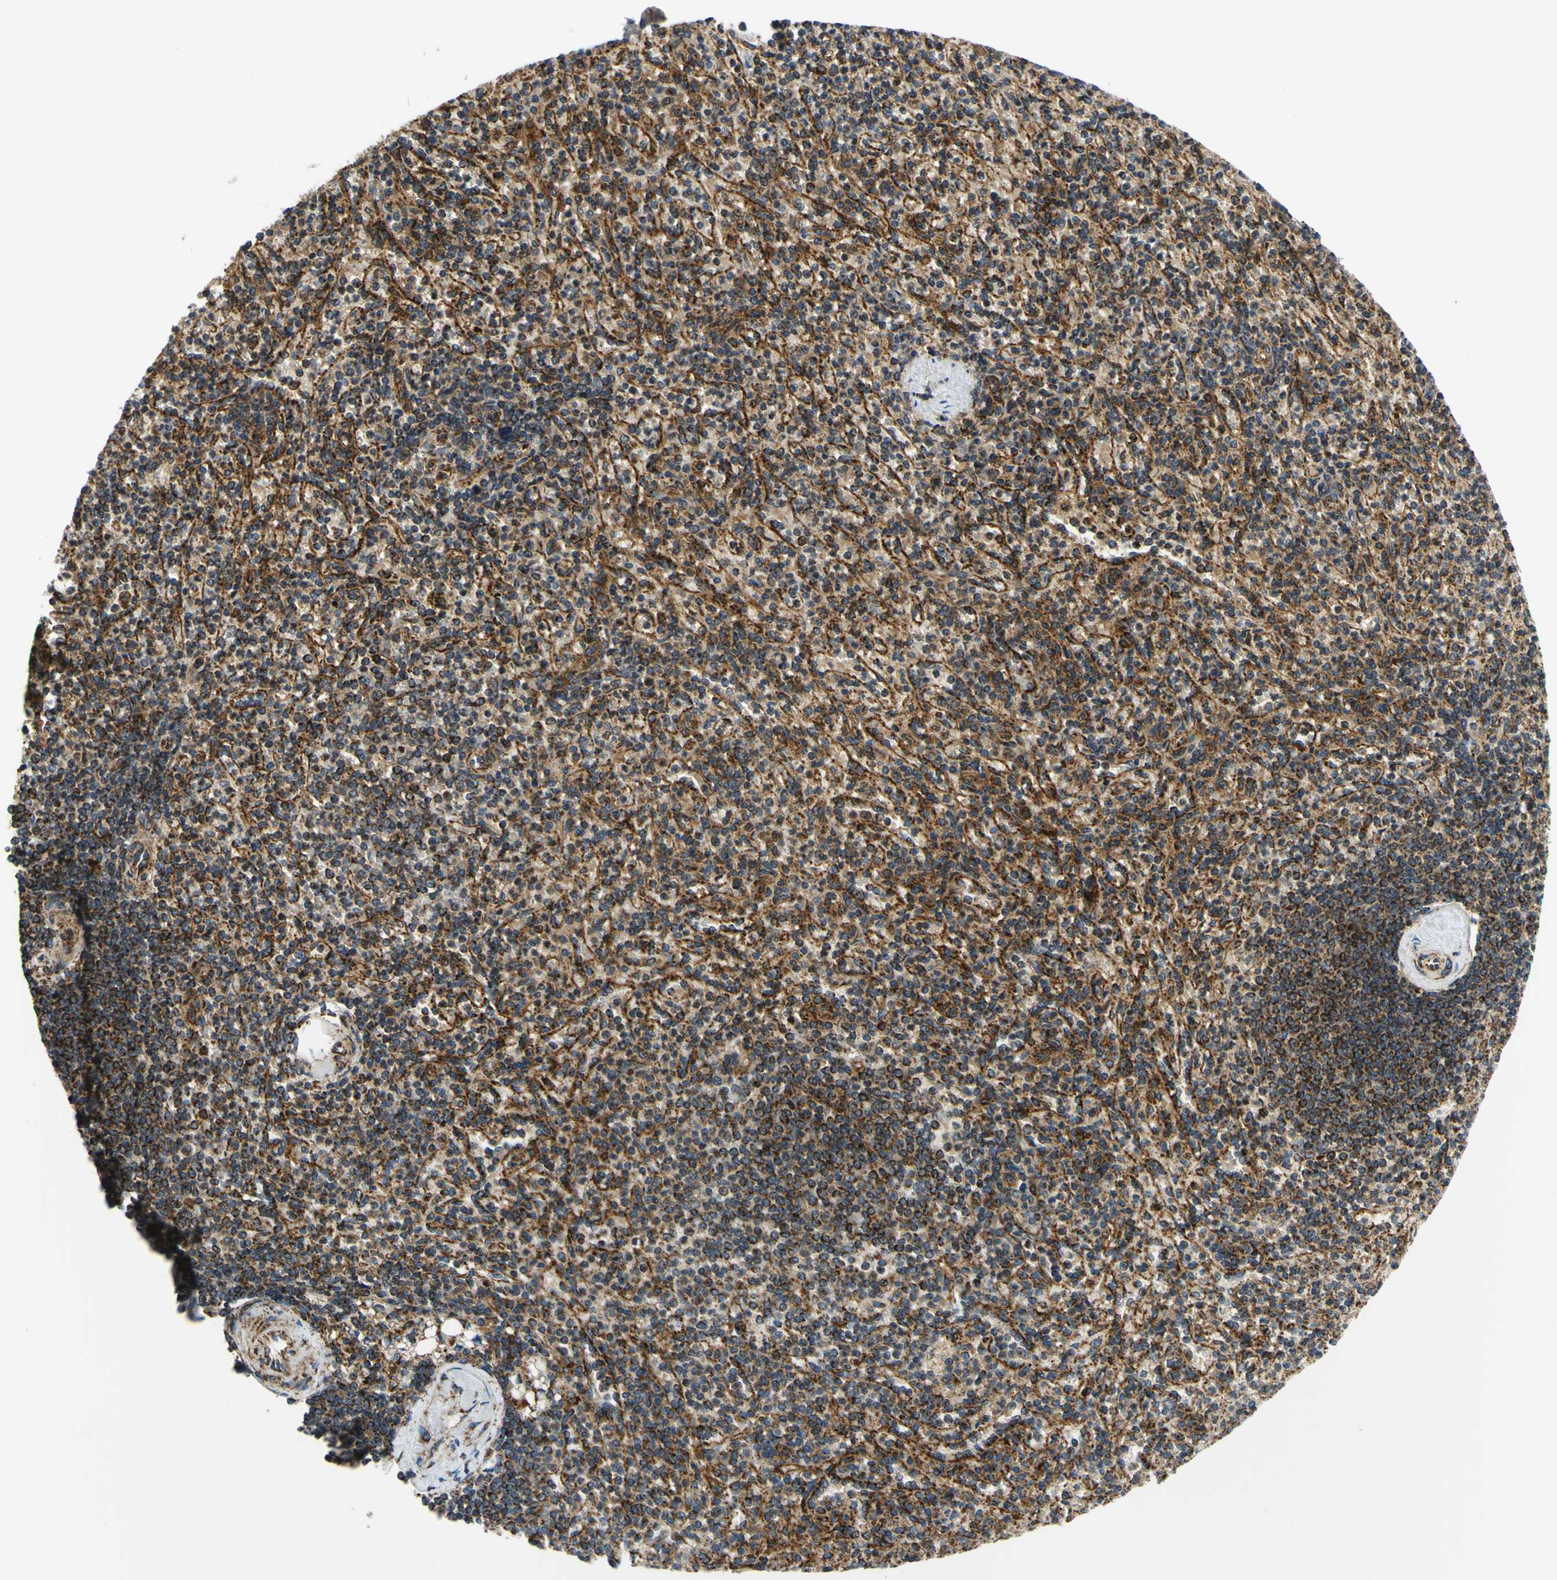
{"staining": {"intensity": "strong", "quantity": ">75%", "location": "cytoplasmic/membranous"}, "tissue": "spleen", "cell_type": "Cells in red pulp", "image_type": "normal", "snomed": [{"axis": "morphology", "description": "Normal tissue, NOS"}, {"axis": "topography", "description": "Spleen"}], "caption": "Cells in red pulp demonstrate high levels of strong cytoplasmic/membranous staining in about >75% of cells in benign human spleen.", "gene": "MAVS", "patient": {"sex": "female", "age": 74}}